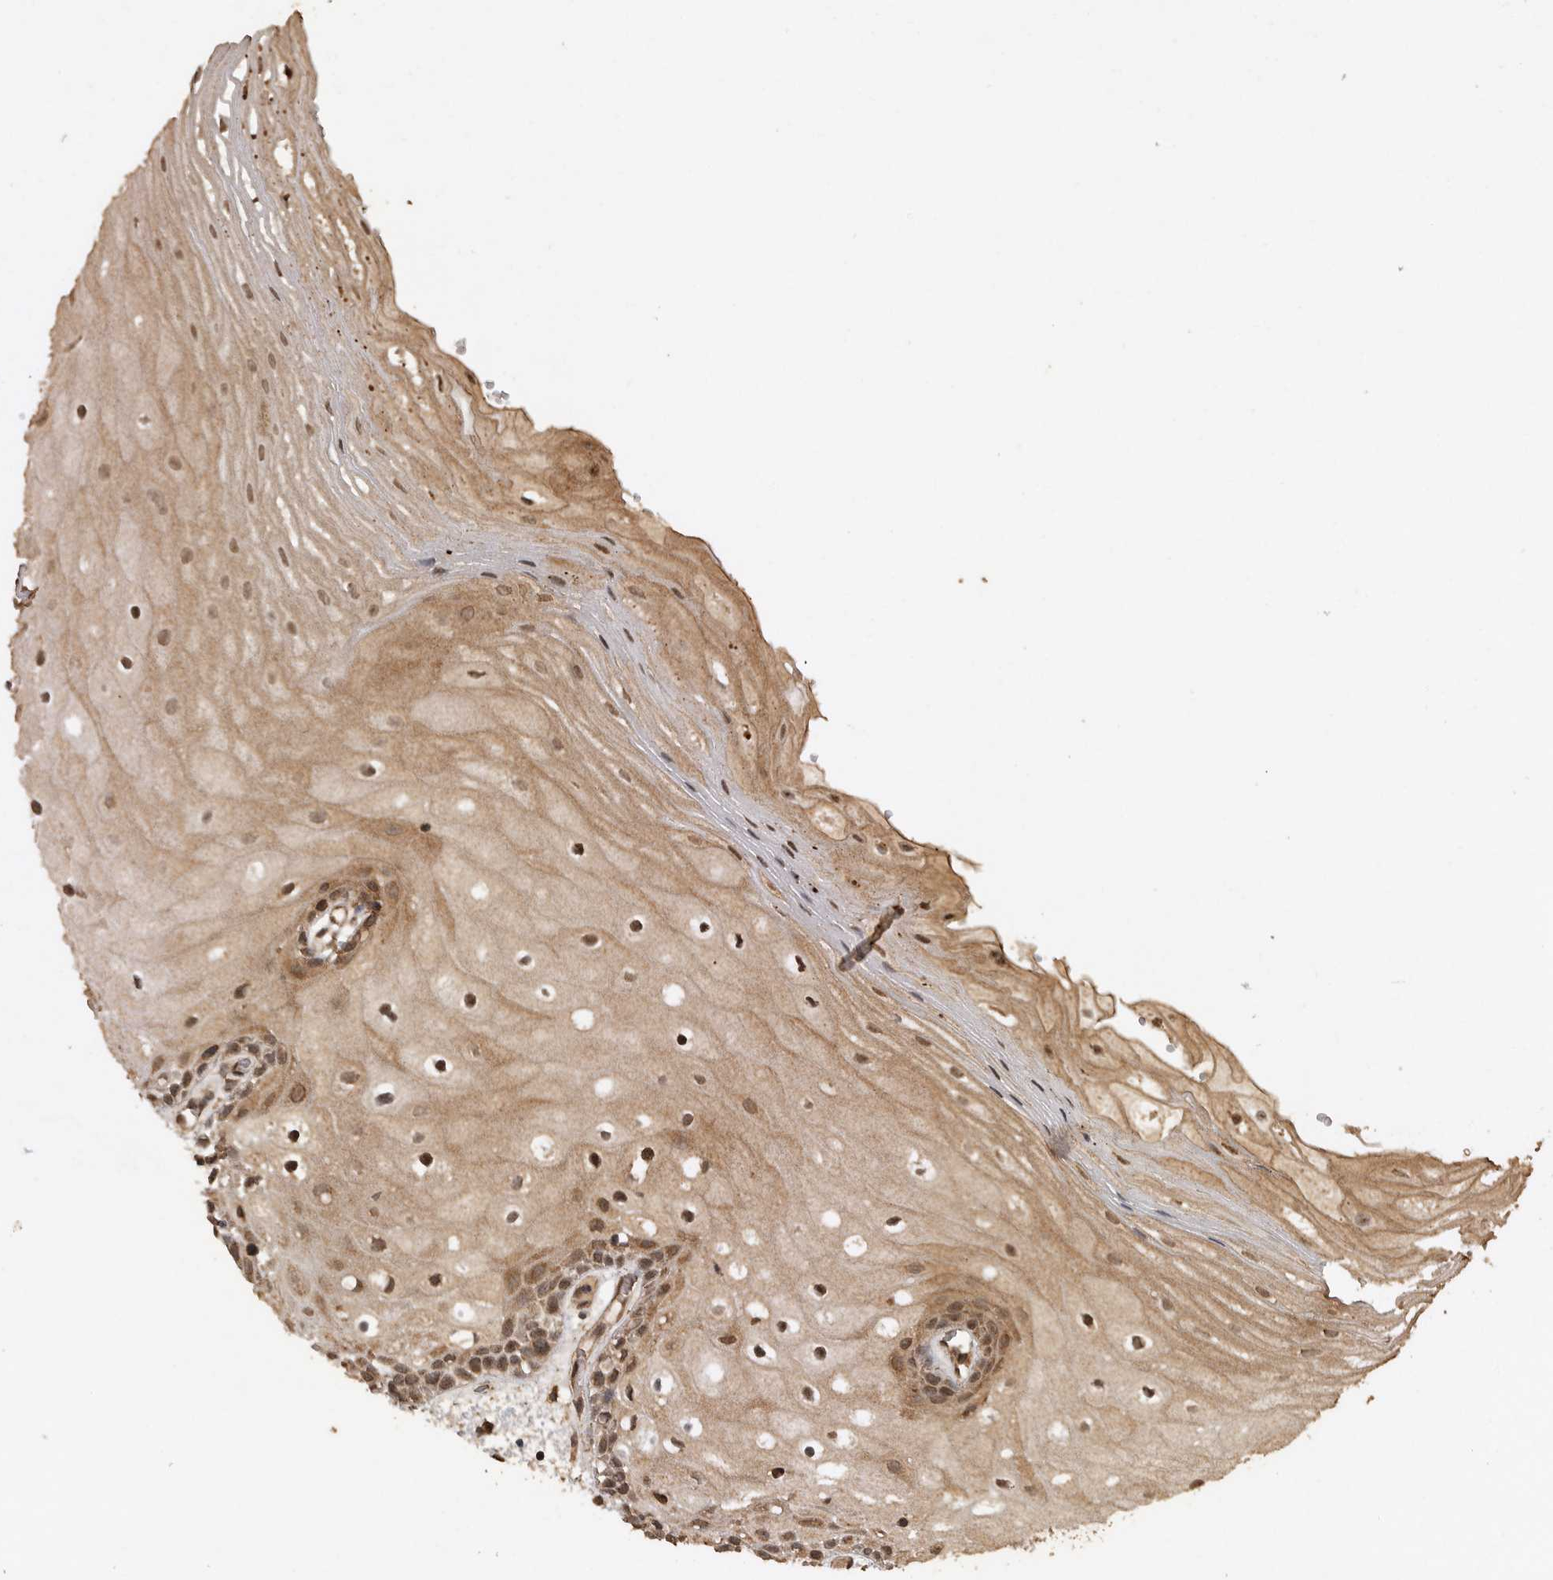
{"staining": {"intensity": "moderate", "quantity": ">75%", "location": "cytoplasmic/membranous"}, "tissue": "oral mucosa", "cell_type": "Squamous epithelial cells", "image_type": "normal", "snomed": [{"axis": "morphology", "description": "Normal tissue, NOS"}, {"axis": "topography", "description": "Oral tissue"}], "caption": "There is medium levels of moderate cytoplasmic/membranous staining in squamous epithelial cells of normal oral mucosa, as demonstrated by immunohistochemical staining (brown color).", "gene": "PINK1", "patient": {"sex": "male", "age": 52}}